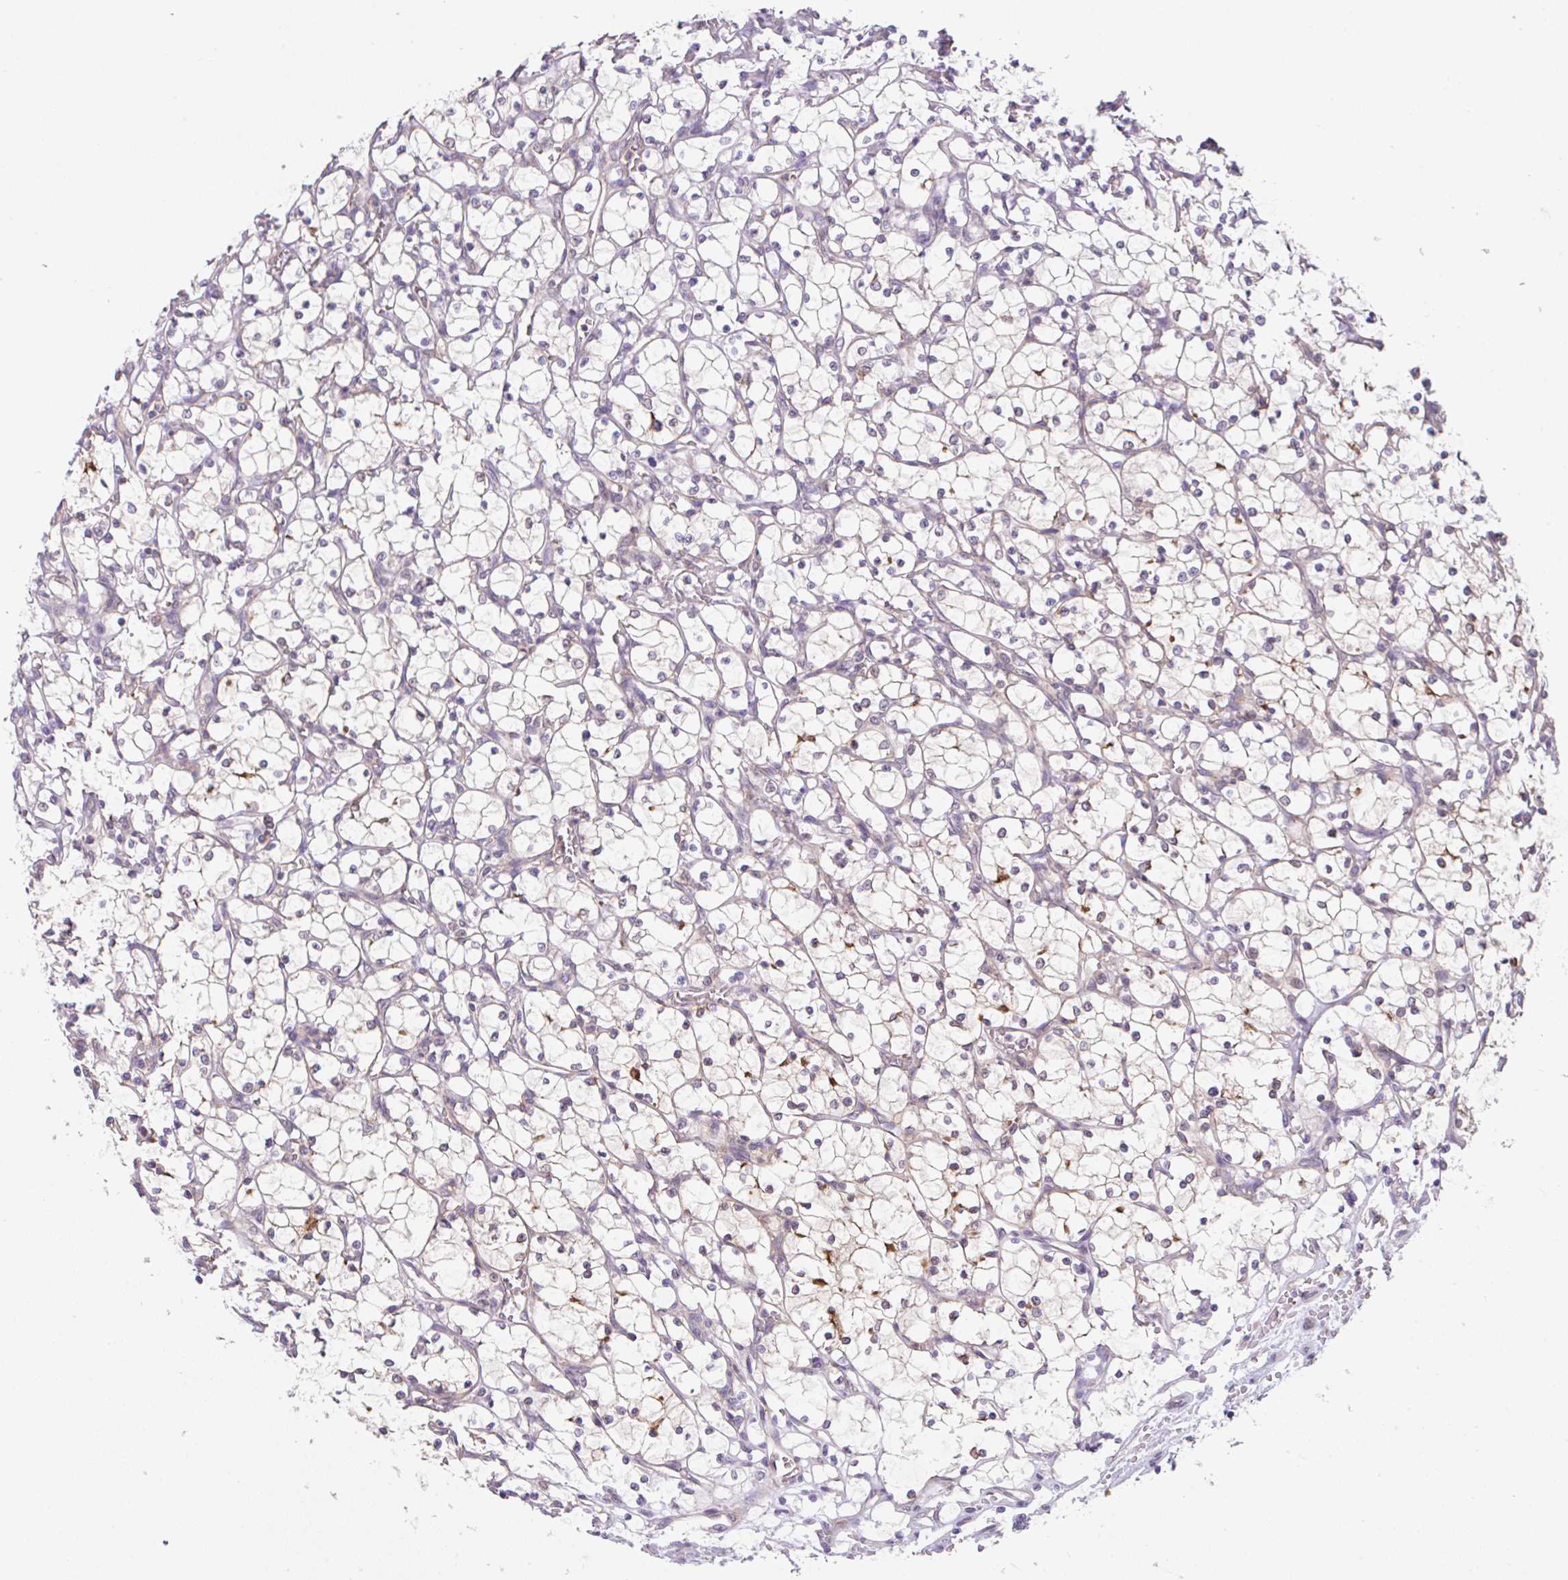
{"staining": {"intensity": "negative", "quantity": "none", "location": "none"}, "tissue": "renal cancer", "cell_type": "Tumor cells", "image_type": "cancer", "snomed": [{"axis": "morphology", "description": "Adenocarcinoma, NOS"}, {"axis": "topography", "description": "Kidney"}], "caption": "This is a micrograph of immunohistochemistry (IHC) staining of renal cancer (adenocarcinoma), which shows no staining in tumor cells.", "gene": "RALBP1", "patient": {"sex": "female", "age": 69}}